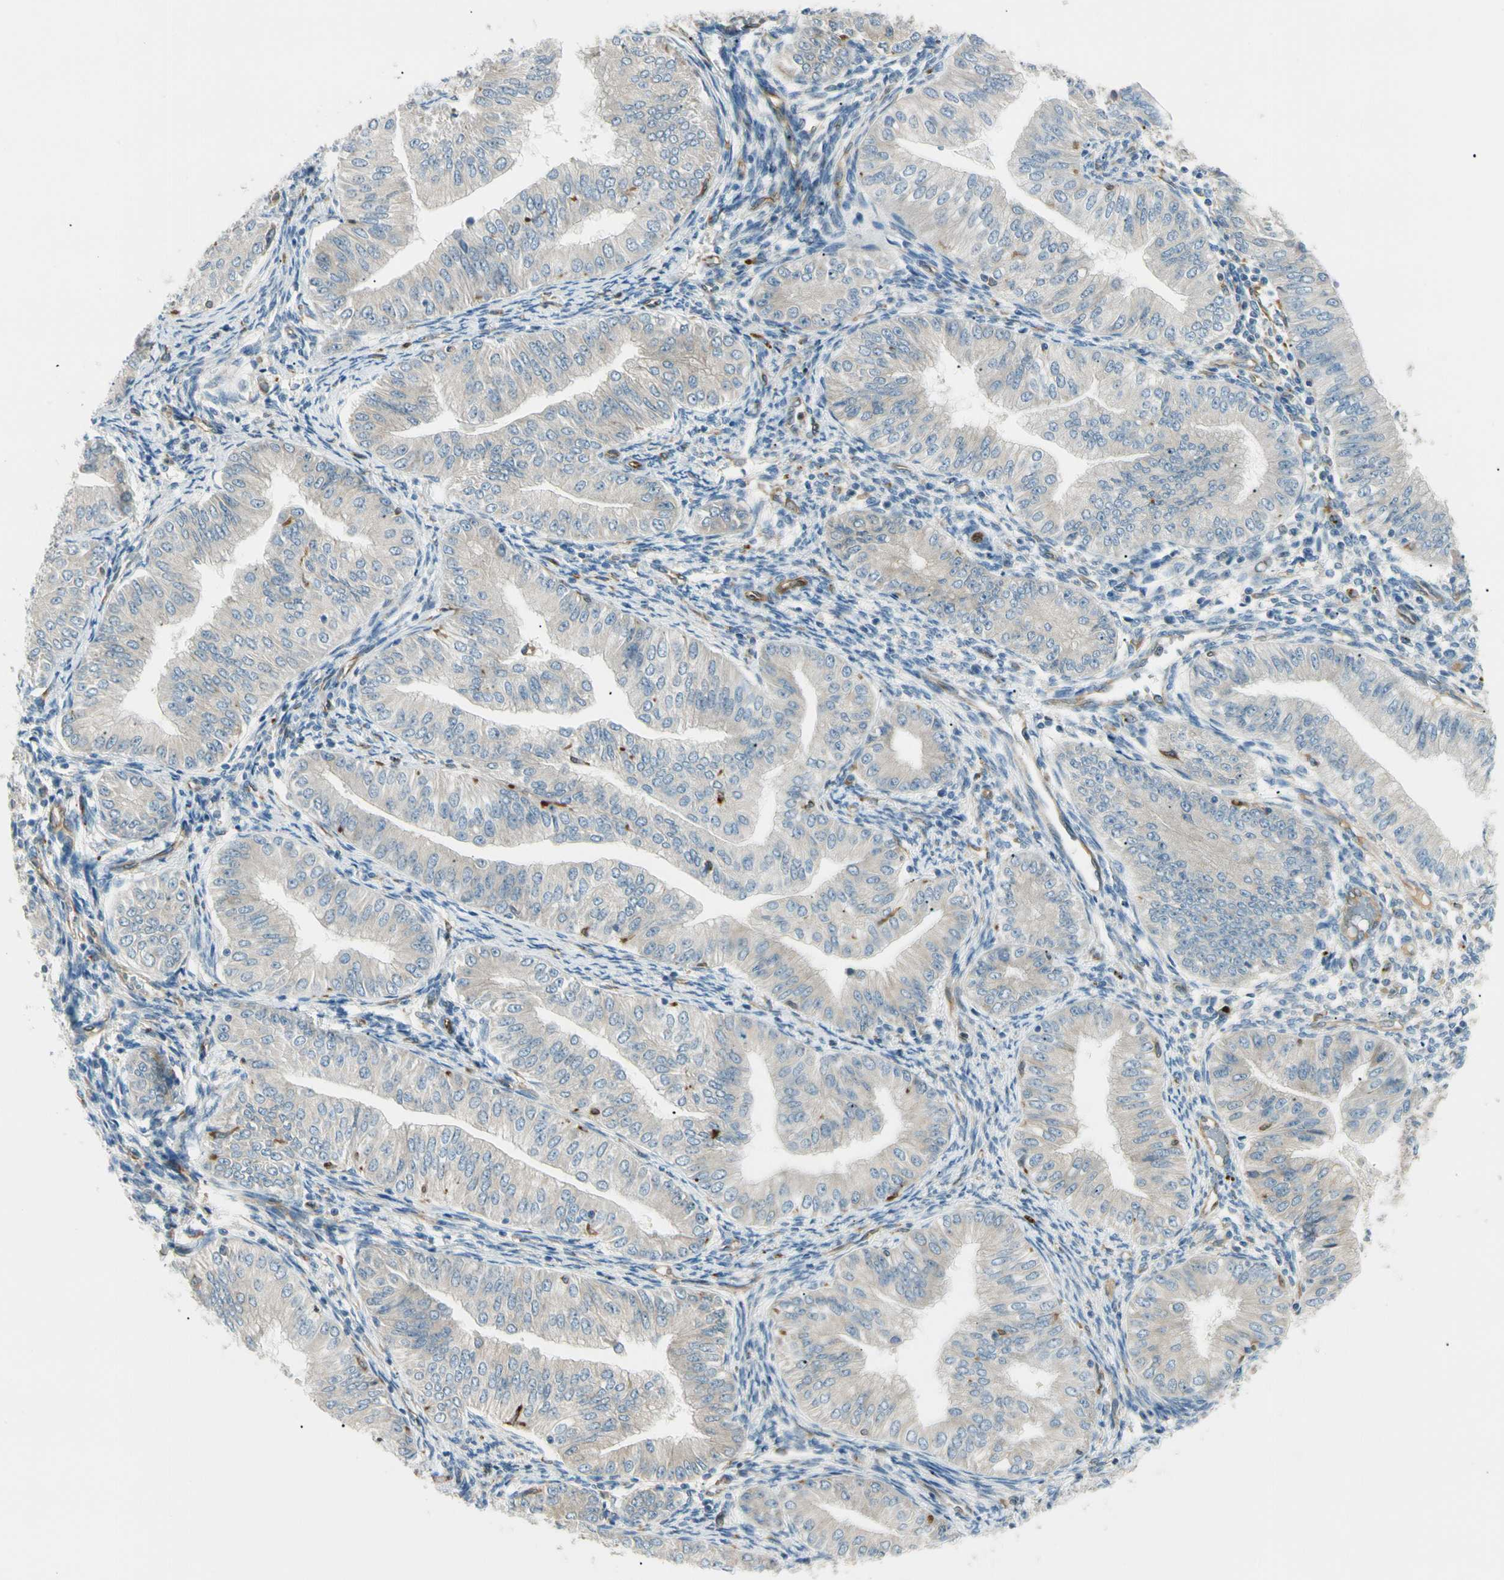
{"staining": {"intensity": "negative", "quantity": "none", "location": "none"}, "tissue": "endometrial cancer", "cell_type": "Tumor cells", "image_type": "cancer", "snomed": [{"axis": "morphology", "description": "Normal tissue, NOS"}, {"axis": "morphology", "description": "Adenocarcinoma, NOS"}, {"axis": "topography", "description": "Endometrium"}], "caption": "Tumor cells show no significant protein positivity in endometrial cancer. The staining was performed using DAB to visualize the protein expression in brown, while the nuclei were stained in blue with hematoxylin (Magnification: 20x).", "gene": "LPCAT2", "patient": {"sex": "female", "age": 53}}